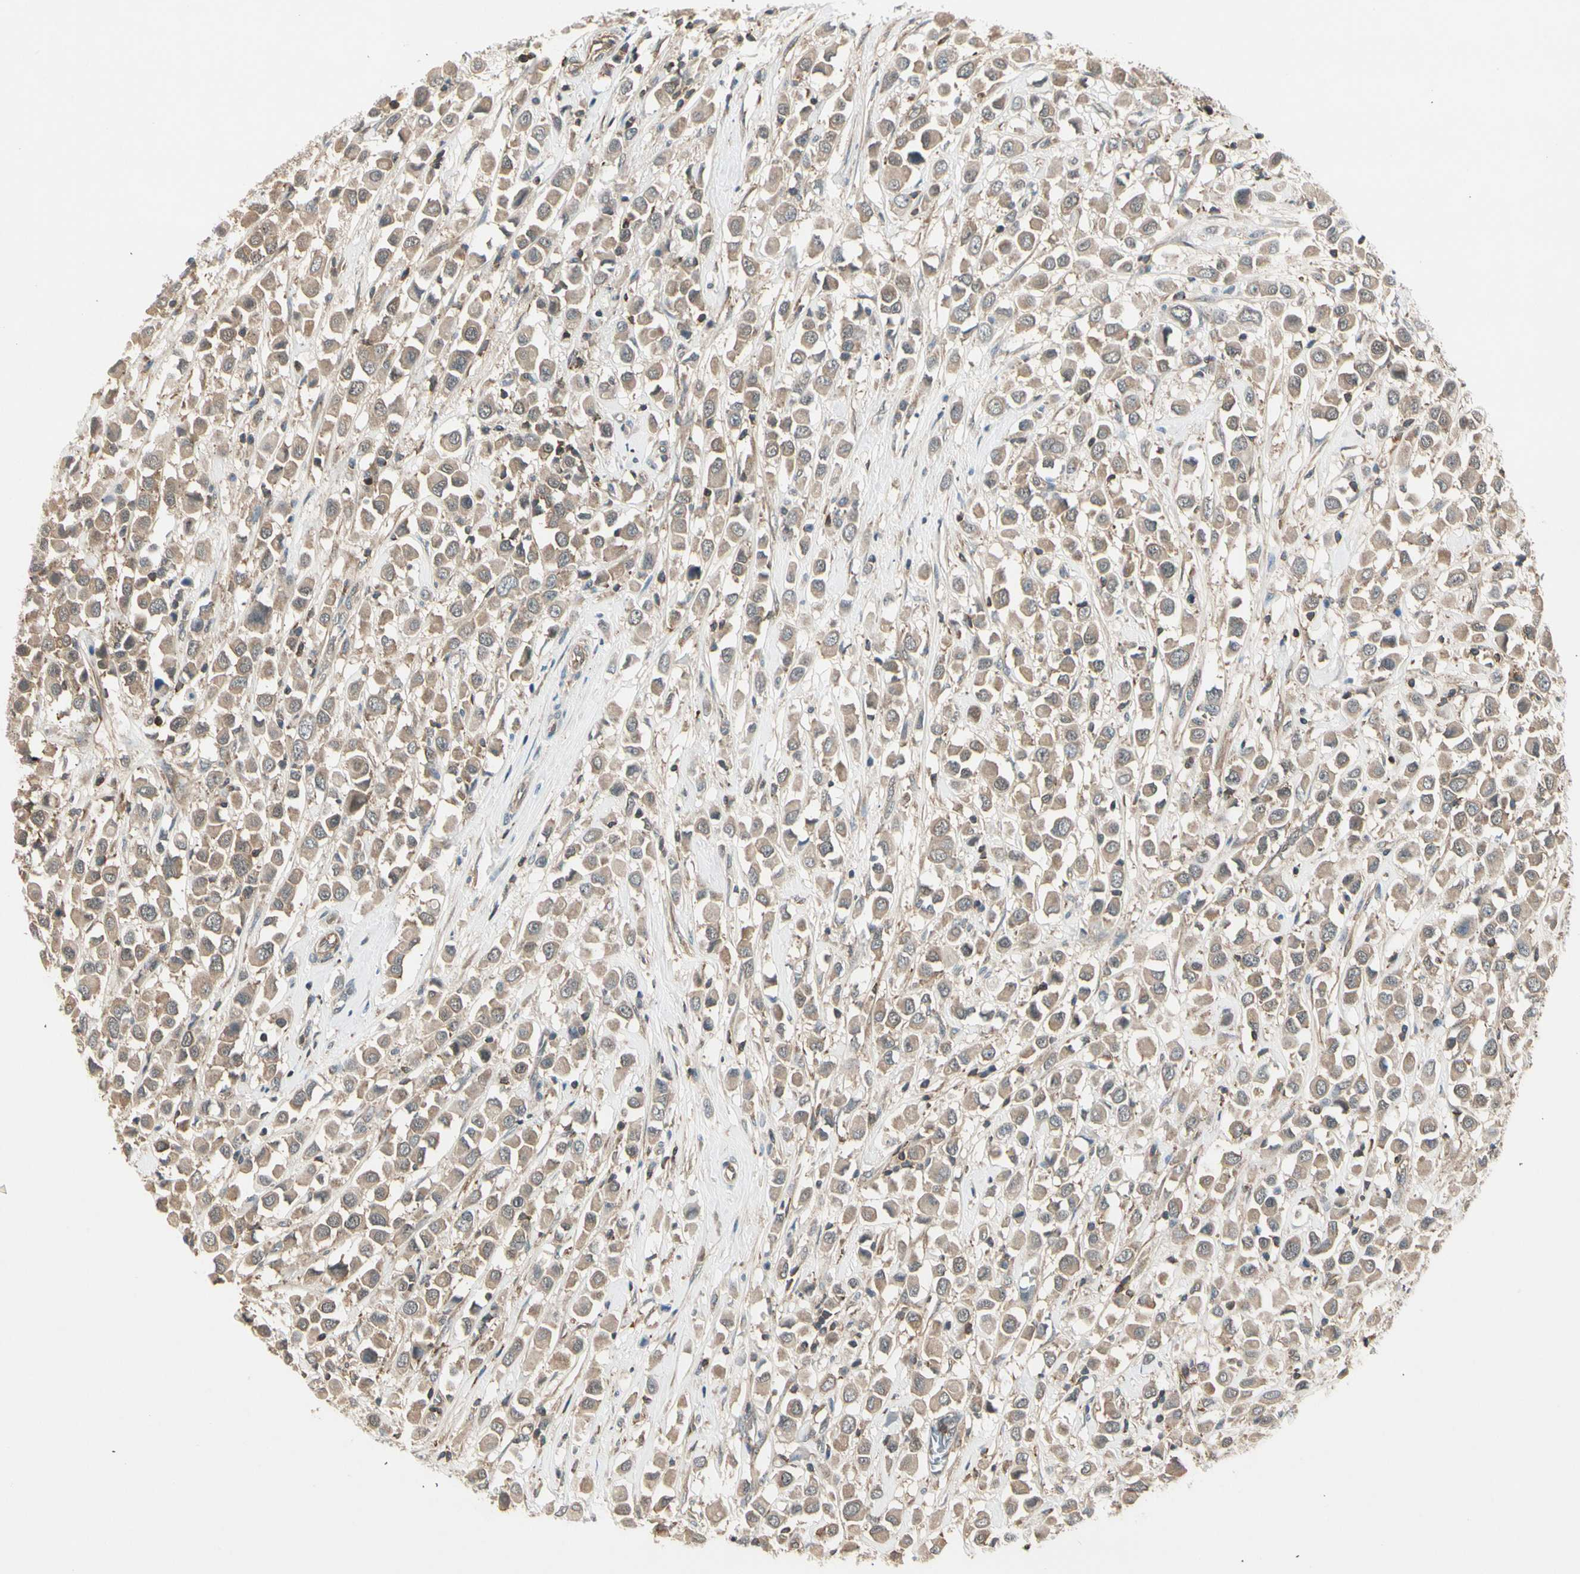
{"staining": {"intensity": "weak", "quantity": ">75%", "location": "cytoplasmic/membranous"}, "tissue": "breast cancer", "cell_type": "Tumor cells", "image_type": "cancer", "snomed": [{"axis": "morphology", "description": "Duct carcinoma"}, {"axis": "topography", "description": "Breast"}], "caption": "DAB immunohistochemical staining of human breast intraductal carcinoma demonstrates weak cytoplasmic/membranous protein expression in about >75% of tumor cells.", "gene": "OXSR1", "patient": {"sex": "female", "age": 61}}